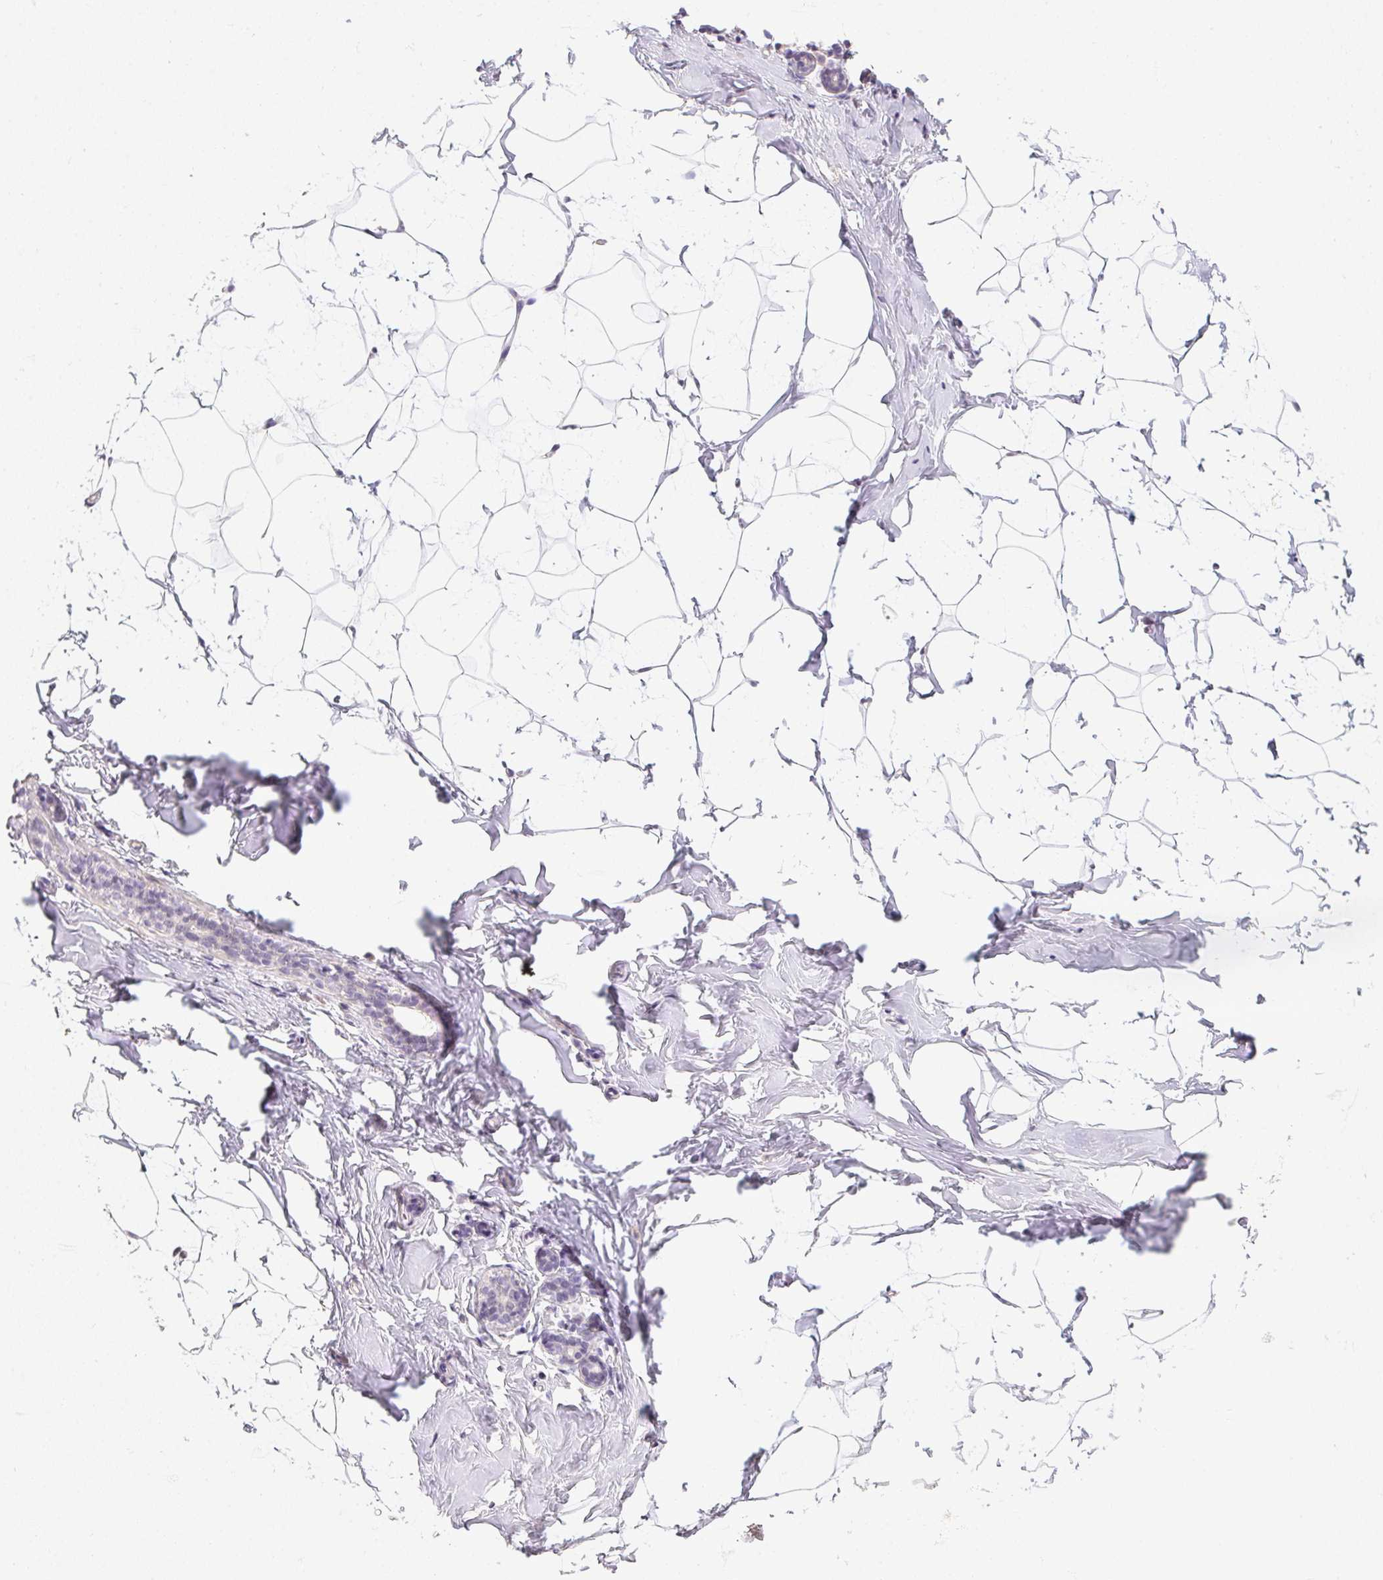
{"staining": {"intensity": "negative", "quantity": "none", "location": "none"}, "tissue": "breast", "cell_type": "Adipocytes", "image_type": "normal", "snomed": [{"axis": "morphology", "description": "Normal tissue, NOS"}, {"axis": "topography", "description": "Breast"}], "caption": "An image of human breast is negative for staining in adipocytes. (Immunohistochemistry, brightfield microscopy, high magnification).", "gene": "SLC6A18", "patient": {"sex": "female", "age": 32}}